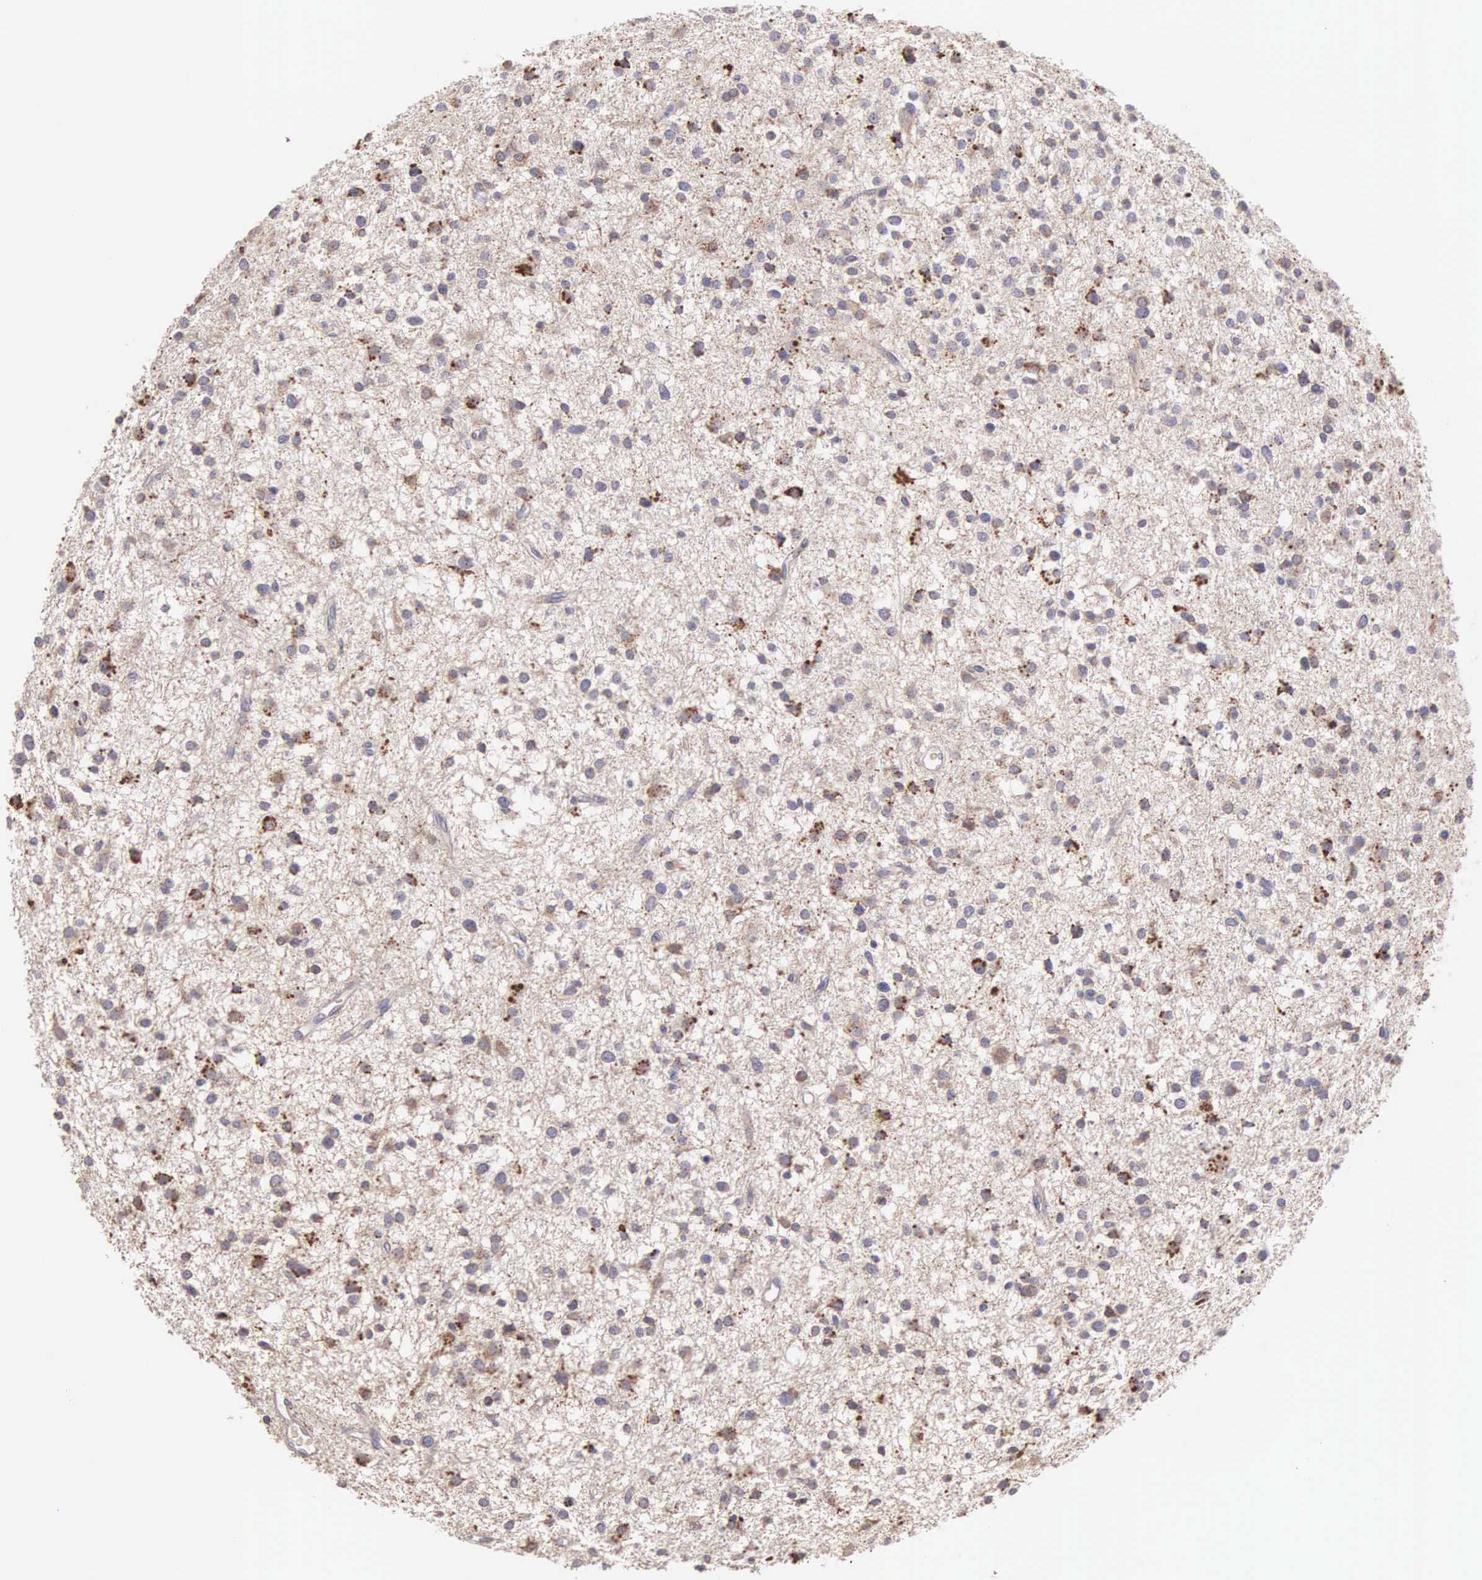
{"staining": {"intensity": "moderate", "quantity": "25%-75%", "location": "cytoplasmic/membranous"}, "tissue": "glioma", "cell_type": "Tumor cells", "image_type": "cancer", "snomed": [{"axis": "morphology", "description": "Glioma, malignant, Low grade"}, {"axis": "topography", "description": "Brain"}], "caption": "Tumor cells display medium levels of moderate cytoplasmic/membranous staining in approximately 25%-75% of cells in human malignant glioma (low-grade). (Stains: DAB in brown, nuclei in blue, Microscopy: brightfield microscopy at high magnification).", "gene": "PIR", "patient": {"sex": "female", "age": 36}}